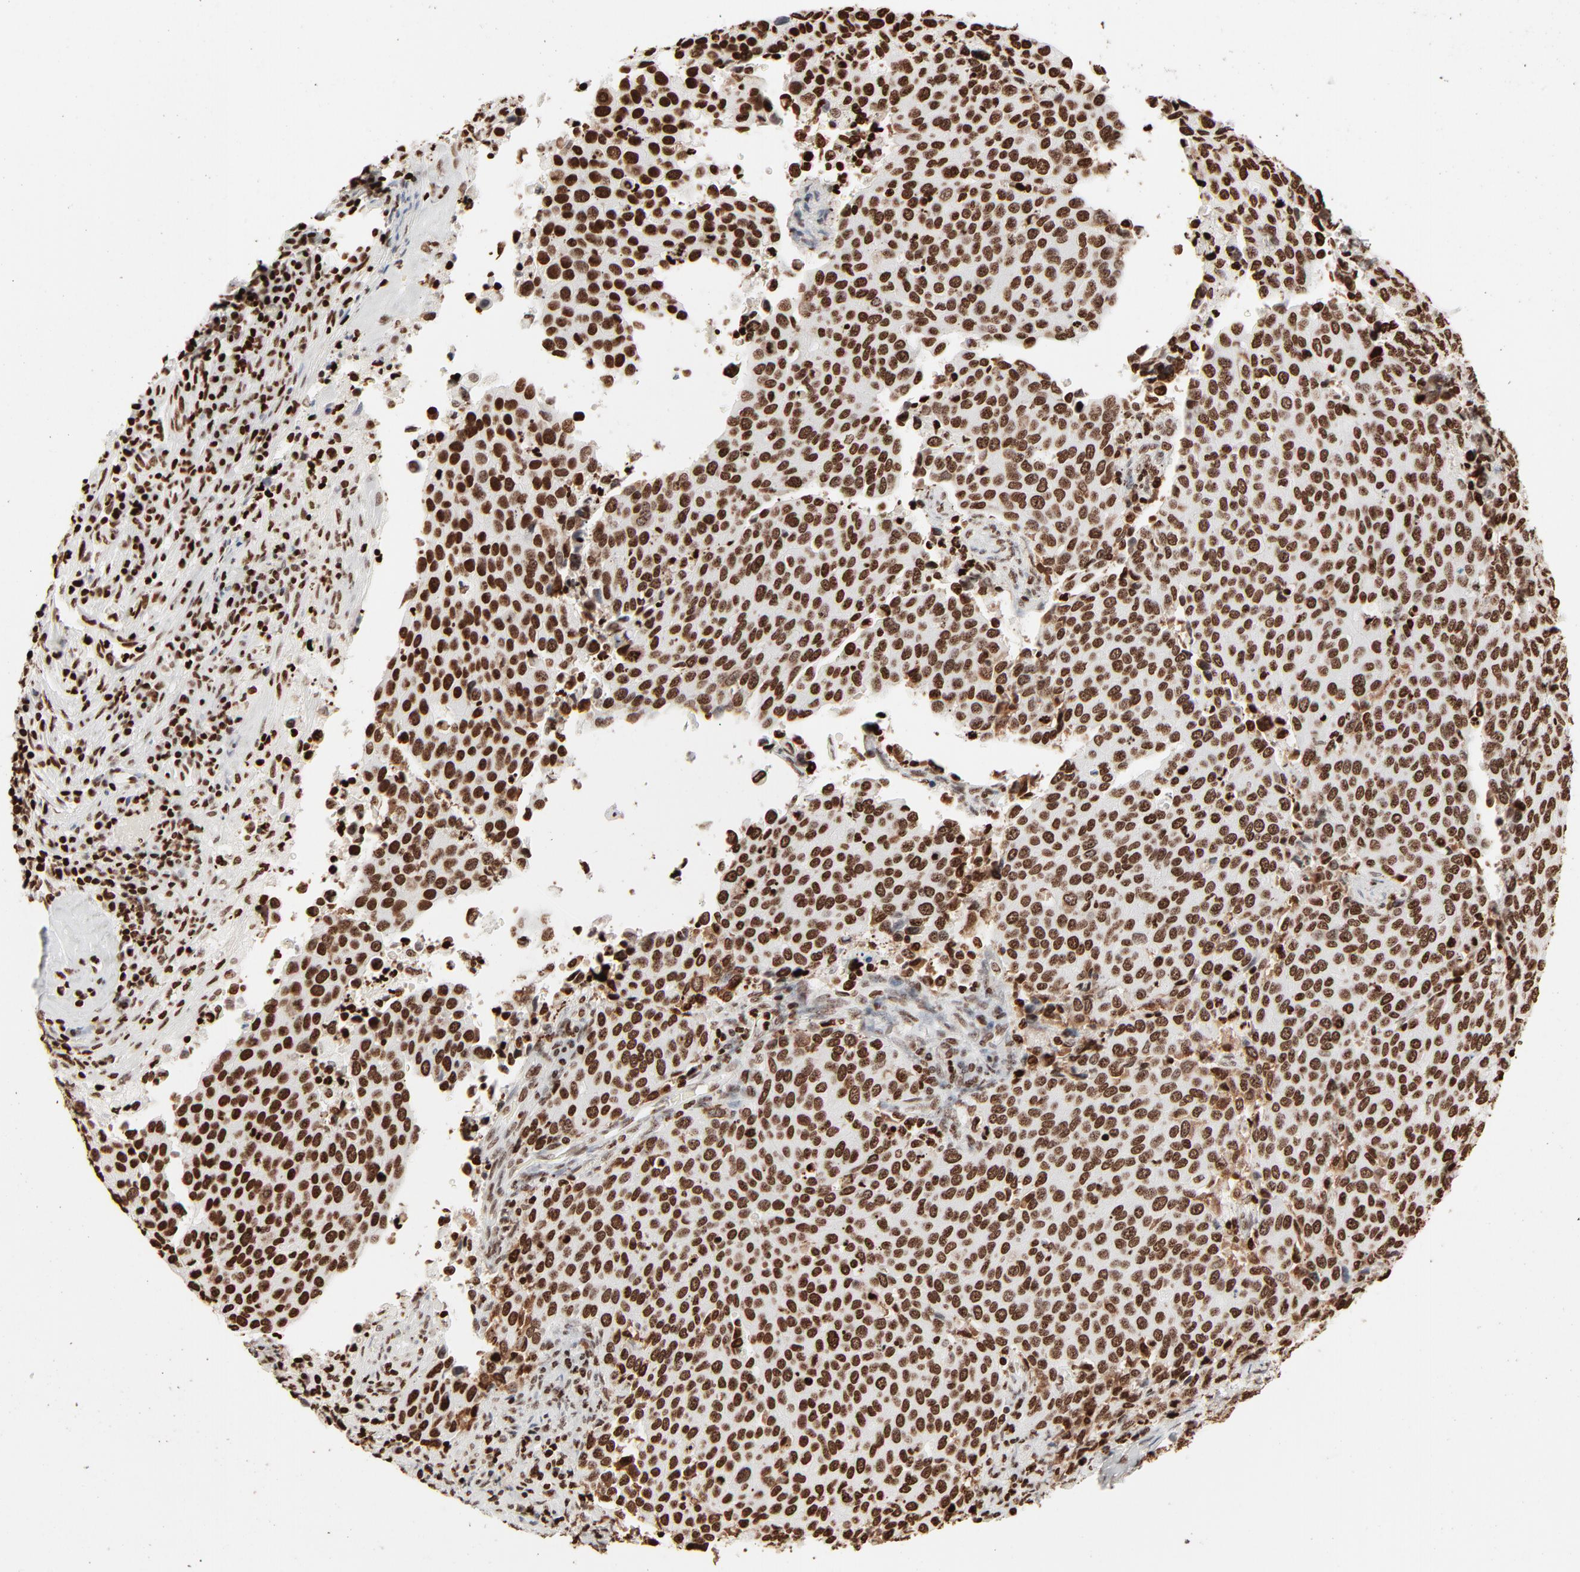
{"staining": {"intensity": "strong", "quantity": ">75%", "location": "nuclear"}, "tissue": "cervical cancer", "cell_type": "Tumor cells", "image_type": "cancer", "snomed": [{"axis": "morphology", "description": "Squamous cell carcinoma, NOS"}, {"axis": "topography", "description": "Cervix"}], "caption": "Strong nuclear expression is identified in approximately >75% of tumor cells in cervical cancer (squamous cell carcinoma). (DAB (3,3'-diaminobenzidine) IHC with brightfield microscopy, high magnification).", "gene": "HMGB2", "patient": {"sex": "female", "age": 54}}